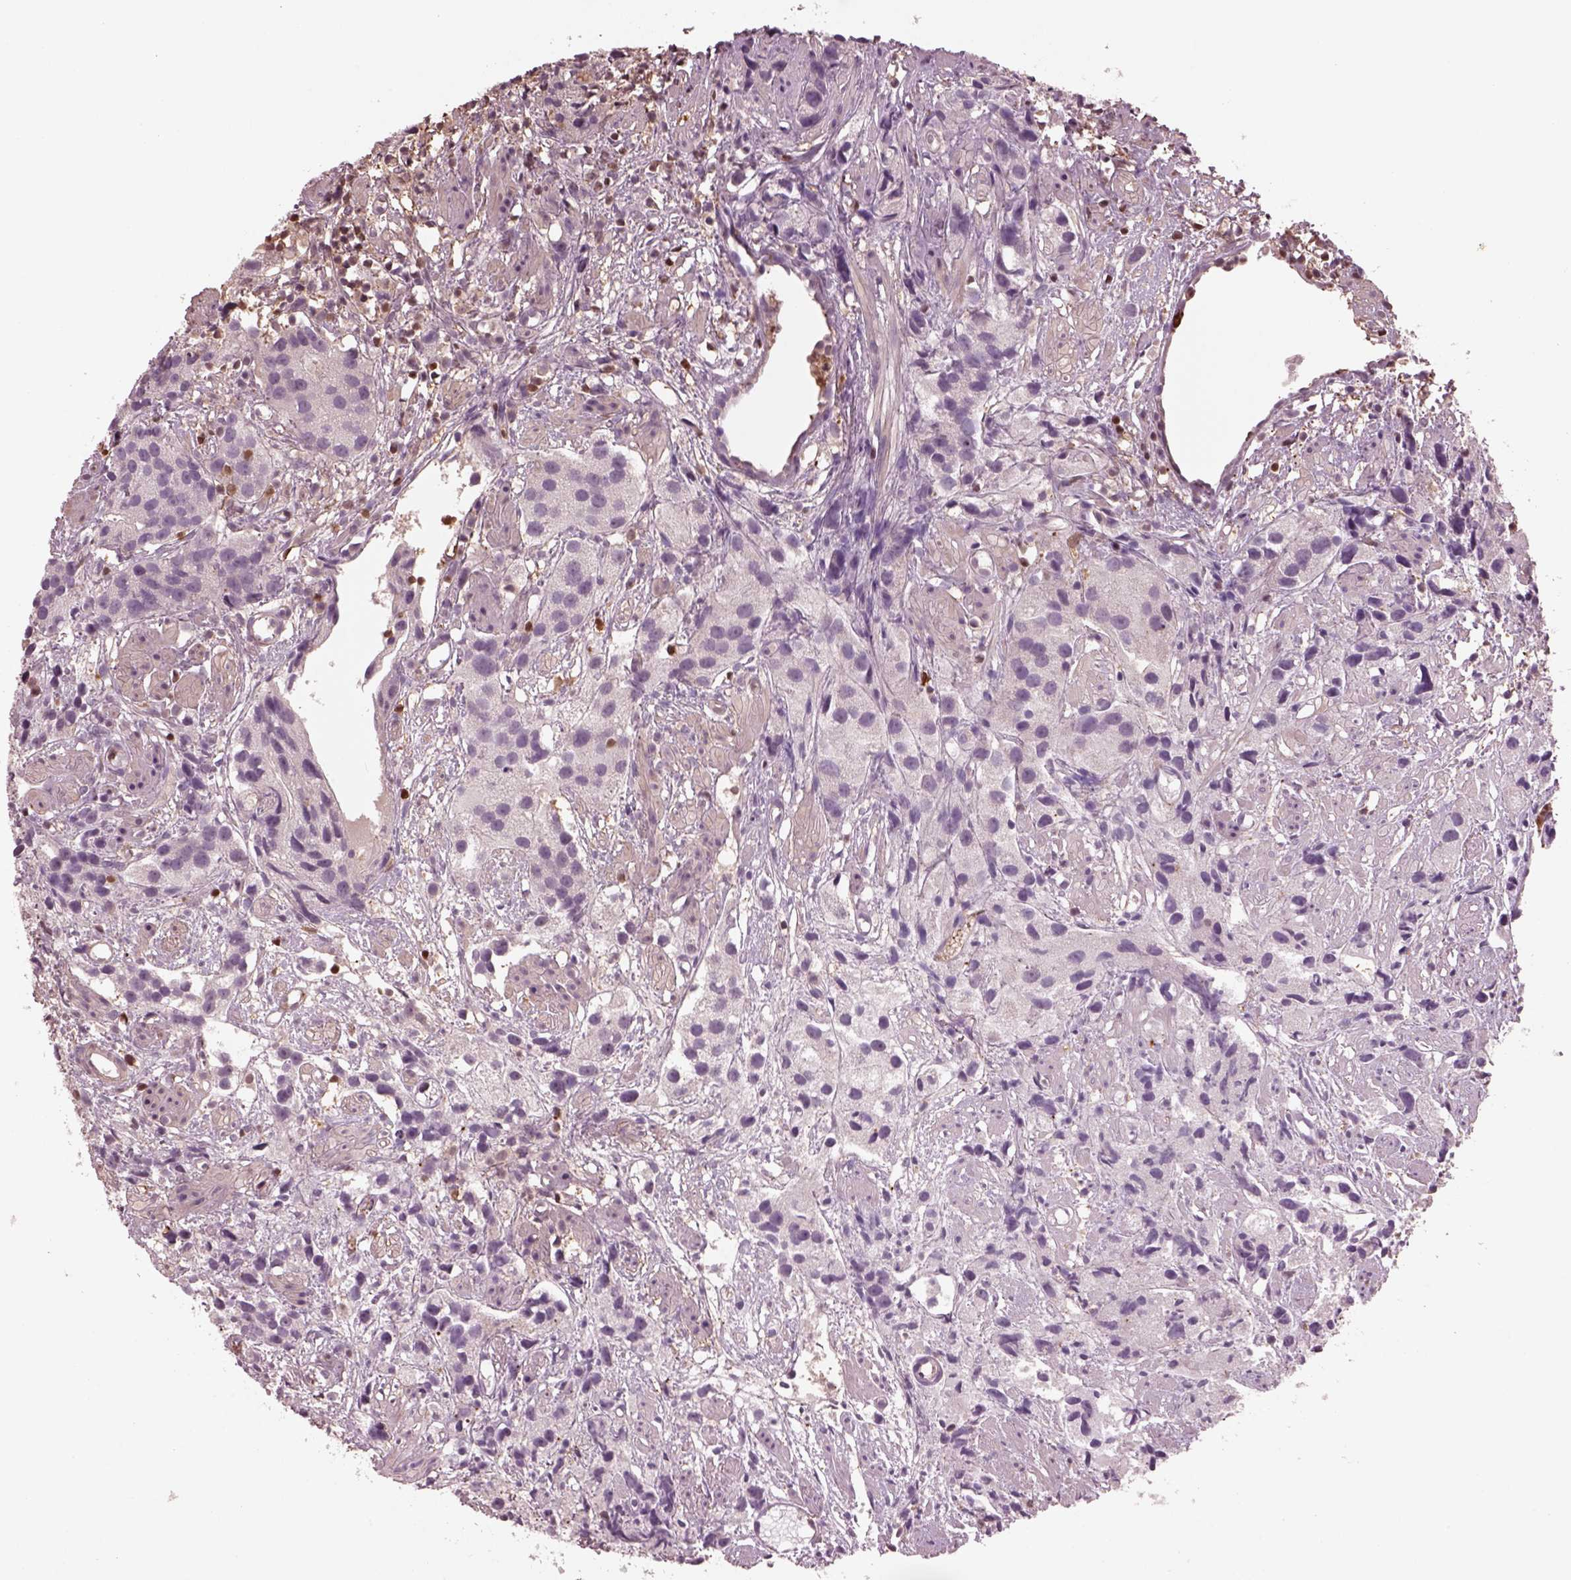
{"staining": {"intensity": "negative", "quantity": "none", "location": "none"}, "tissue": "prostate cancer", "cell_type": "Tumor cells", "image_type": "cancer", "snomed": [{"axis": "morphology", "description": "Adenocarcinoma, High grade"}, {"axis": "topography", "description": "Prostate"}], "caption": "Human prostate cancer stained for a protein using immunohistochemistry (IHC) shows no staining in tumor cells.", "gene": "IL31RA", "patient": {"sex": "male", "age": 68}}